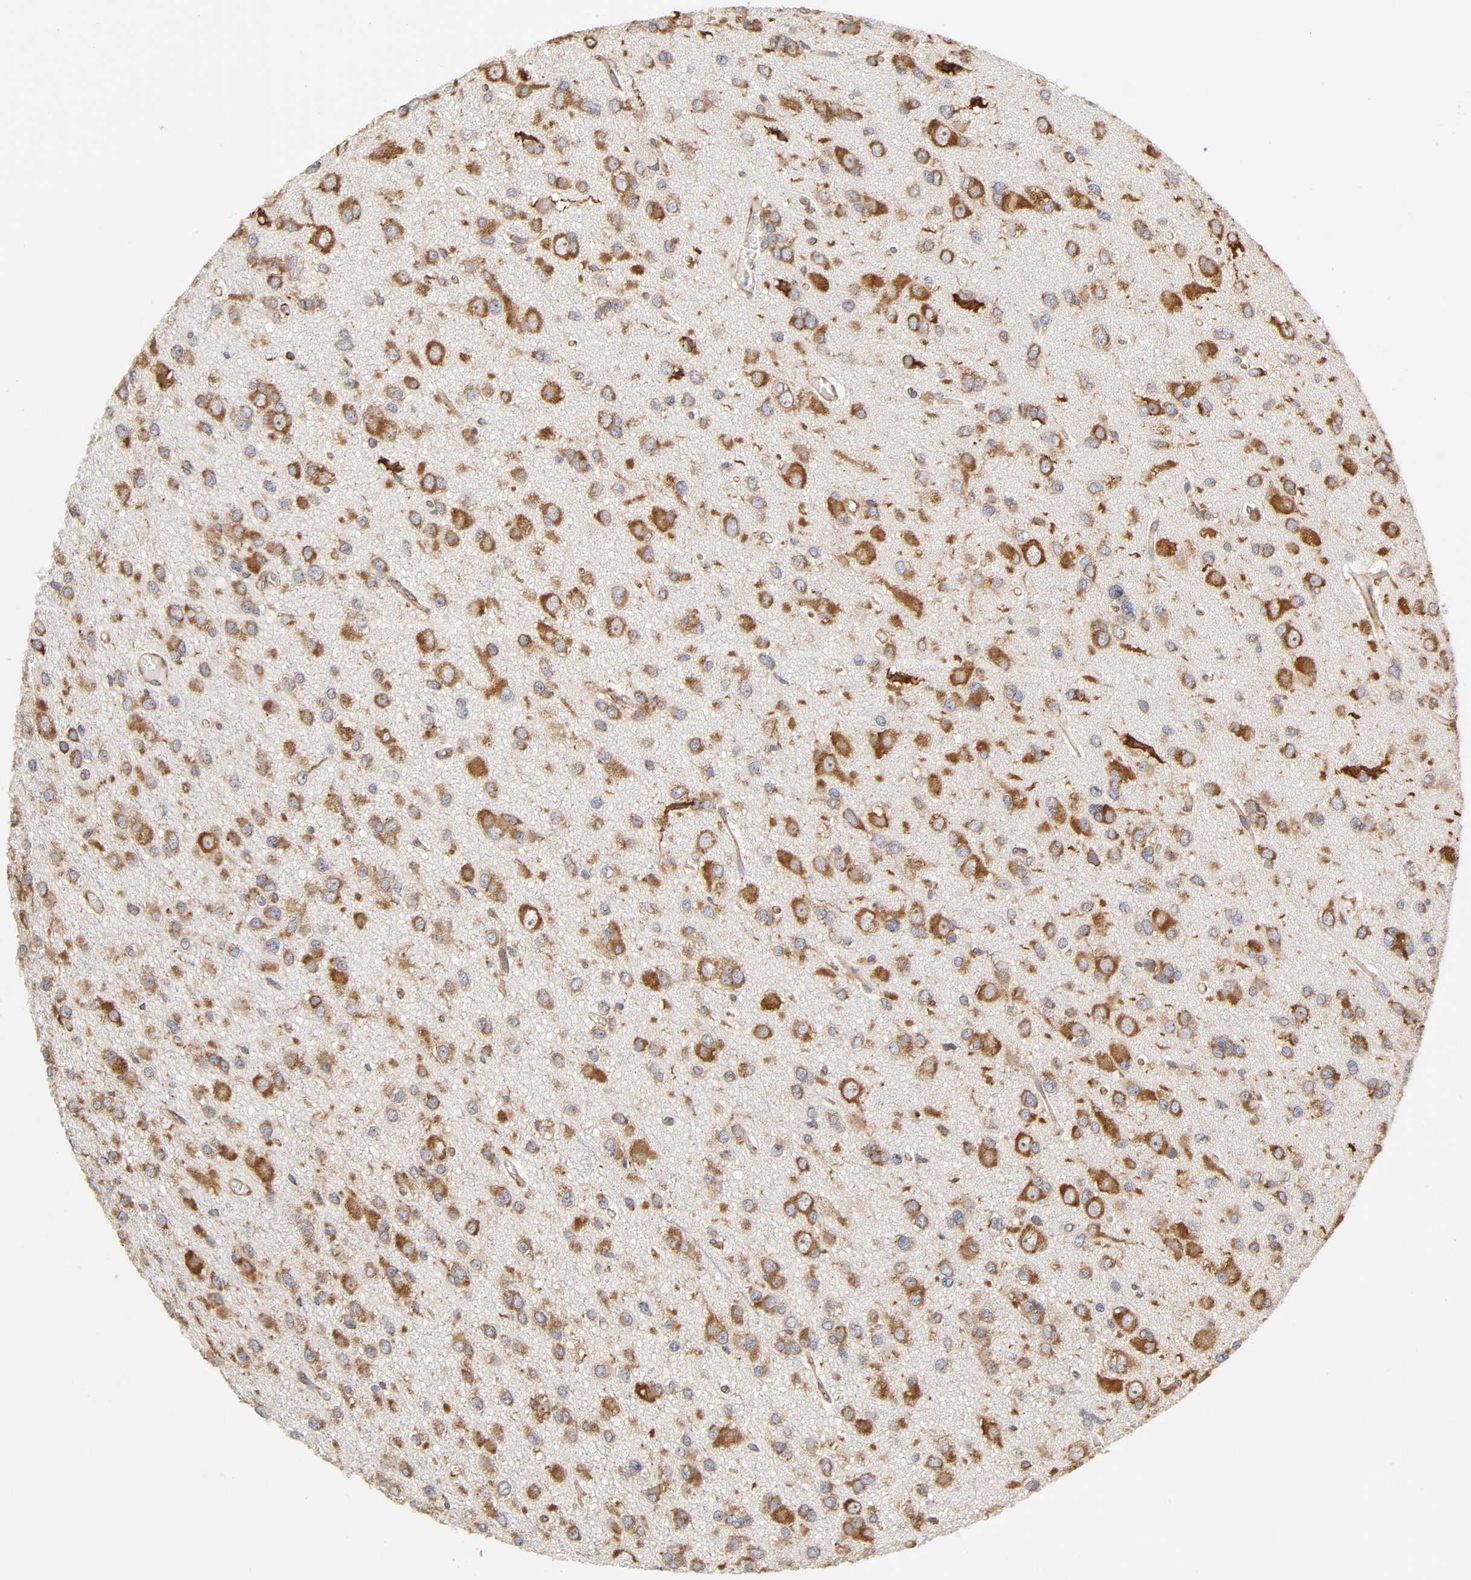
{"staining": {"intensity": "moderate", "quantity": ">75%", "location": "cytoplasmic/membranous"}, "tissue": "glioma", "cell_type": "Tumor cells", "image_type": "cancer", "snomed": [{"axis": "morphology", "description": "Glioma, malignant, Low grade"}, {"axis": "topography", "description": "Brain"}], "caption": "This image reveals immunohistochemistry staining of malignant glioma (low-grade), with medium moderate cytoplasmic/membranous expression in approximately >75% of tumor cells.", "gene": "RPL14", "patient": {"sex": "male", "age": 42}}